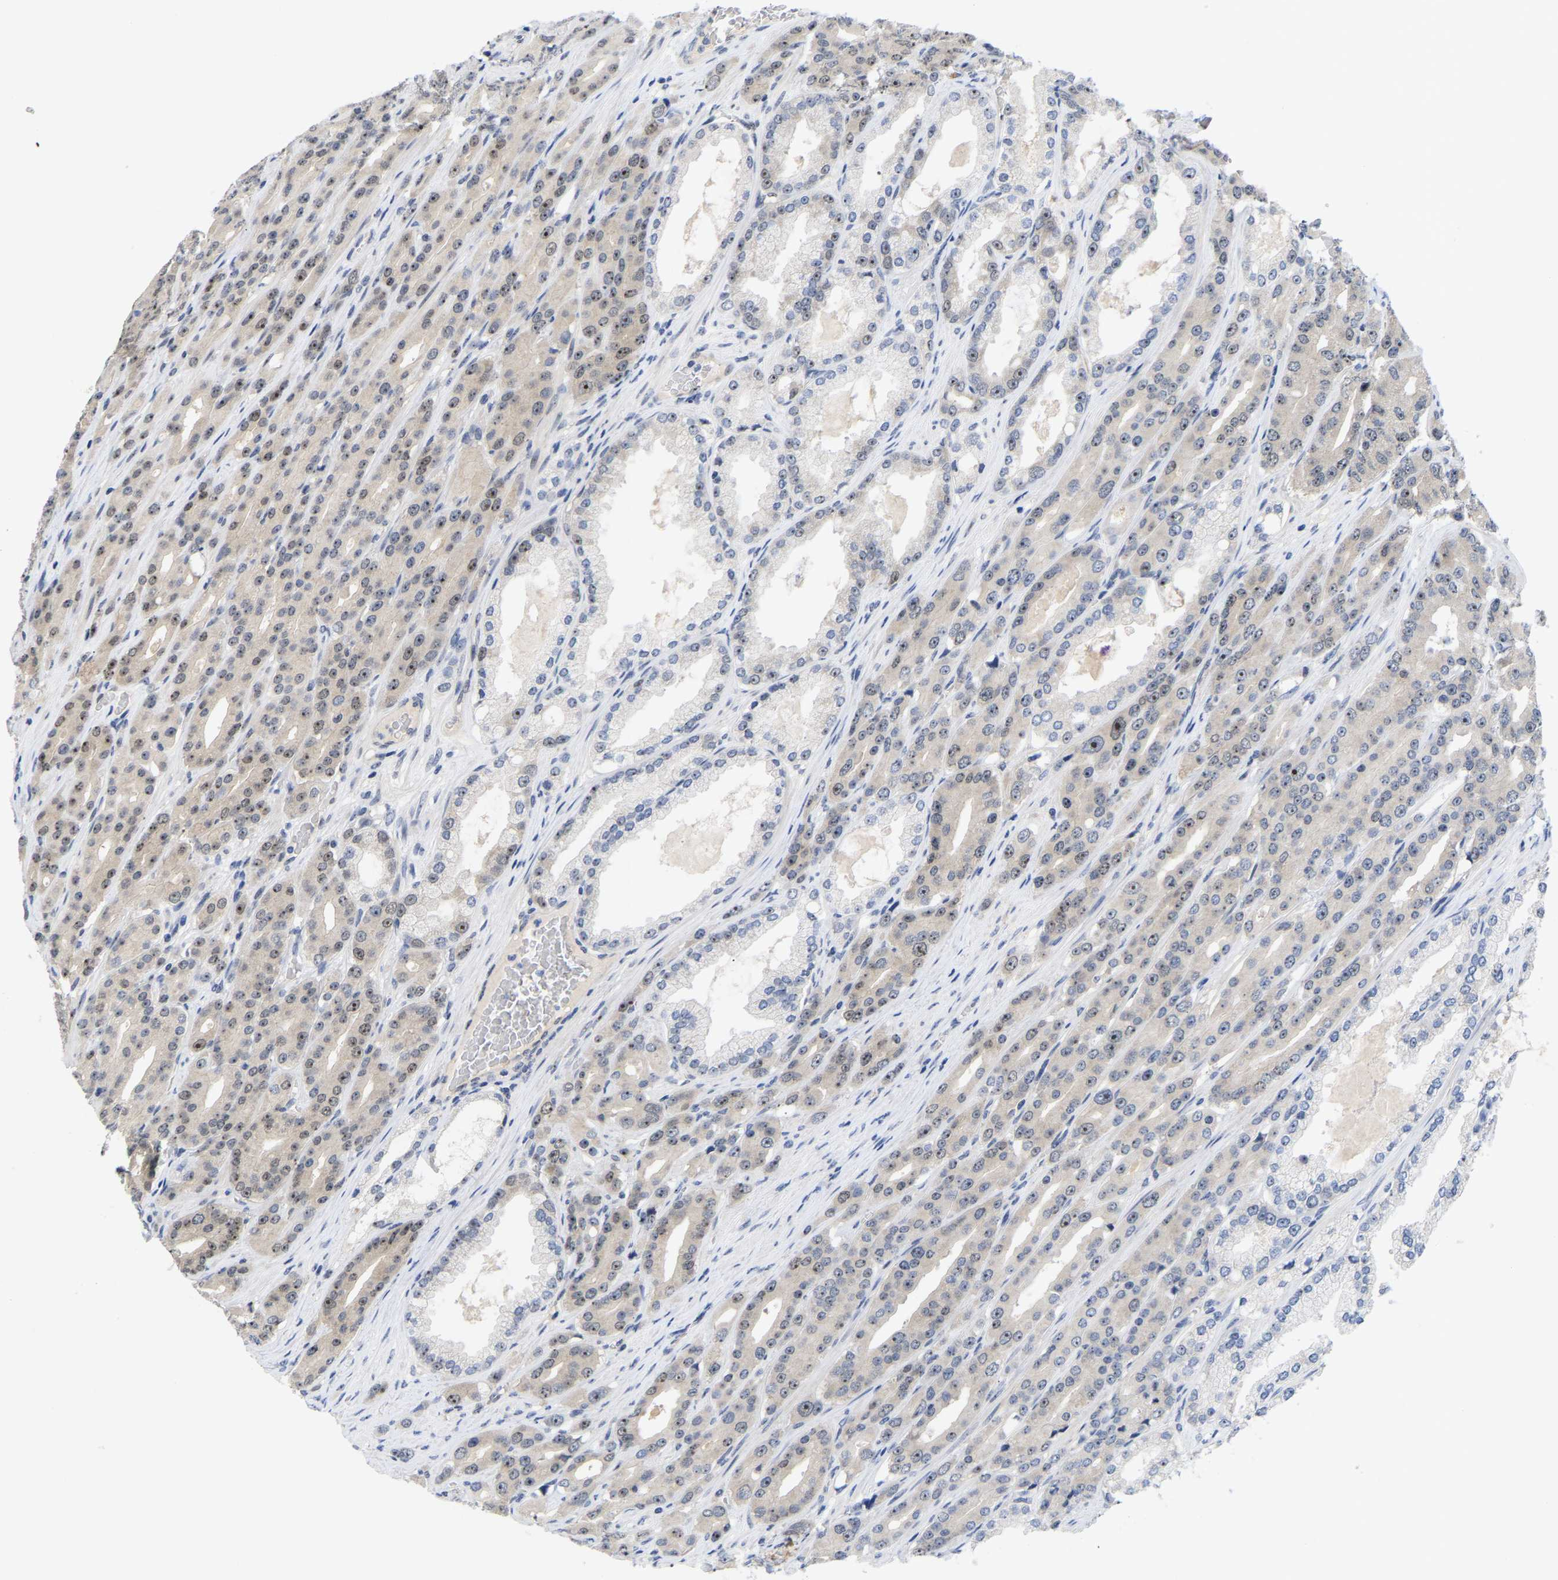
{"staining": {"intensity": "weak", "quantity": "25%-75%", "location": "nuclear"}, "tissue": "prostate cancer", "cell_type": "Tumor cells", "image_type": "cancer", "snomed": [{"axis": "morphology", "description": "Adenocarcinoma, High grade"}, {"axis": "topography", "description": "Prostate"}], "caption": "Protein positivity by immunohistochemistry (IHC) shows weak nuclear staining in approximately 25%-75% of tumor cells in prostate adenocarcinoma (high-grade). Immunohistochemistry (ihc) stains the protein of interest in brown and the nuclei are stained blue.", "gene": "NLE1", "patient": {"sex": "male", "age": 71}}